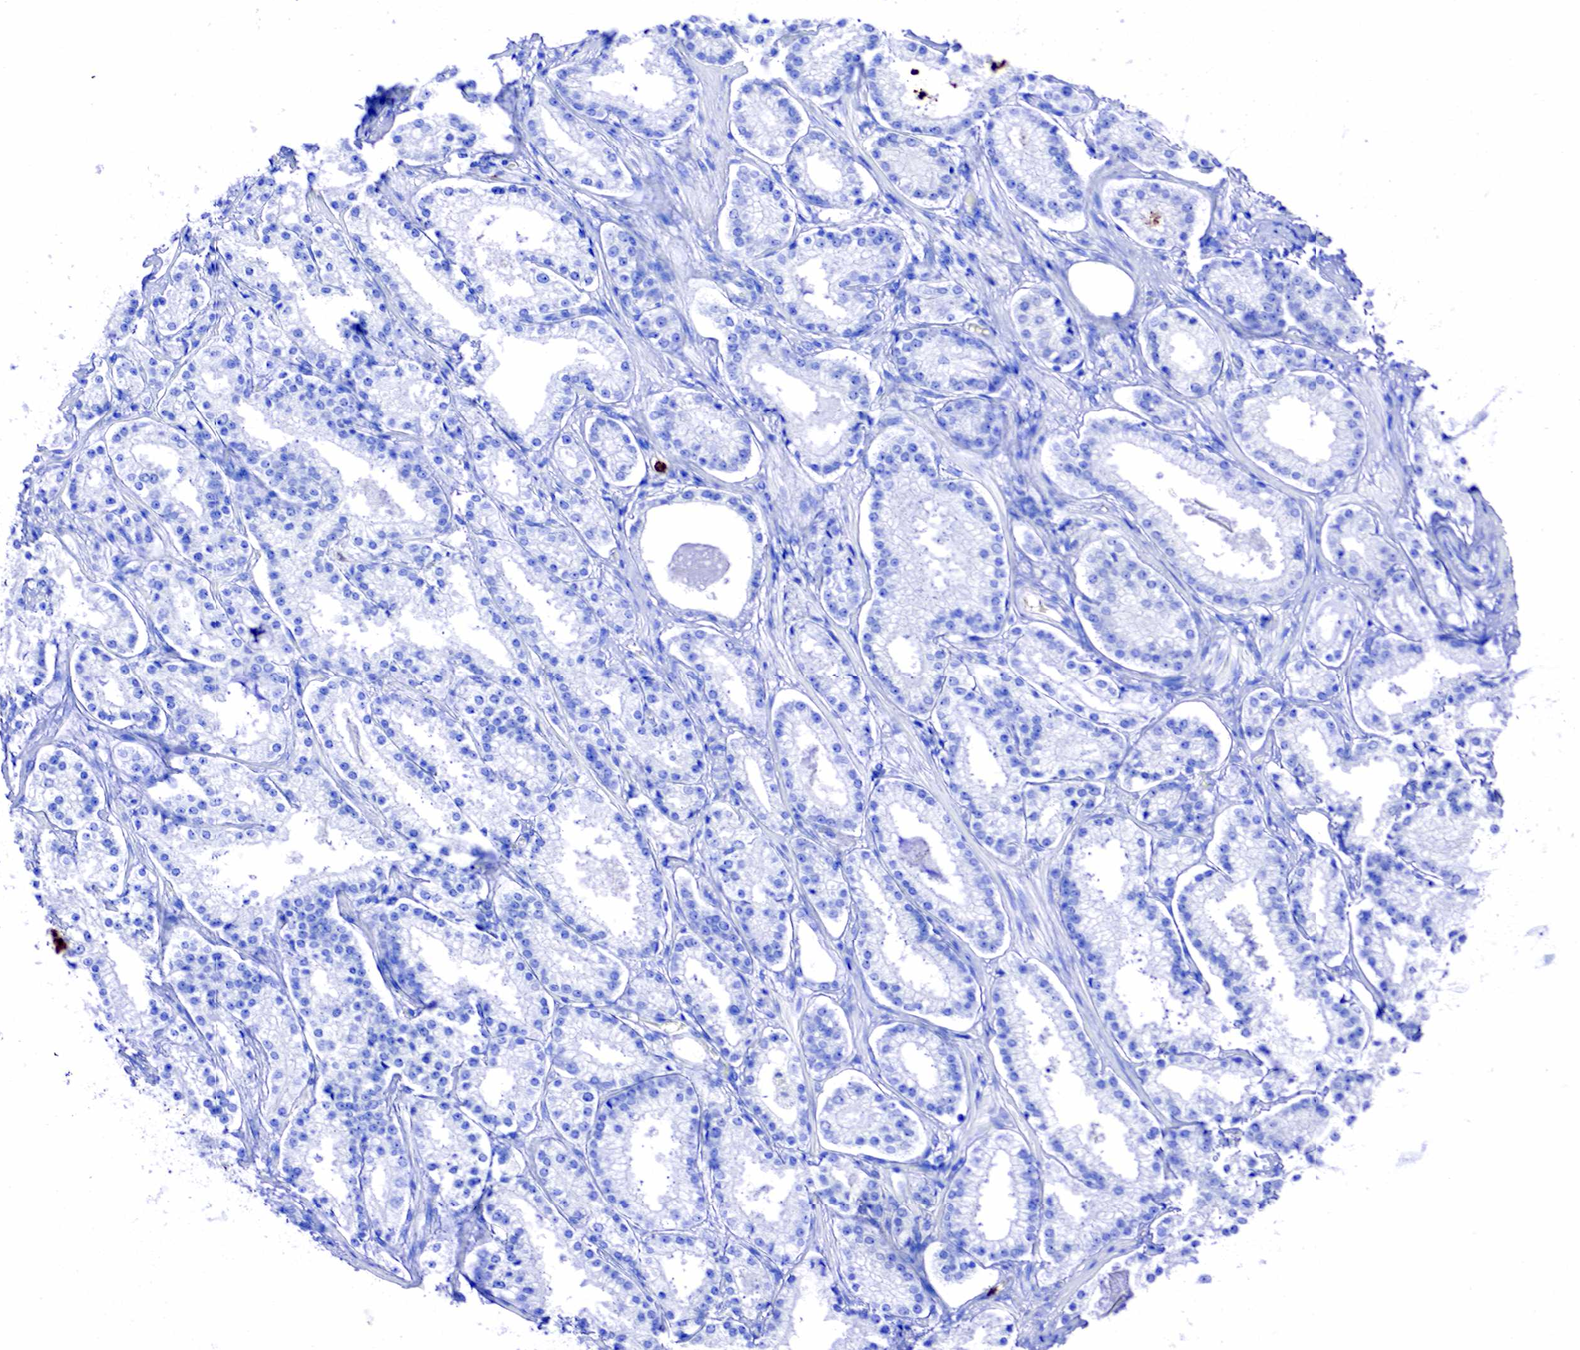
{"staining": {"intensity": "negative", "quantity": "none", "location": "none"}, "tissue": "prostate cancer", "cell_type": "Tumor cells", "image_type": "cancer", "snomed": [{"axis": "morphology", "description": "Adenocarcinoma, Medium grade"}, {"axis": "topography", "description": "Prostate"}], "caption": "A high-resolution photomicrograph shows immunohistochemistry (IHC) staining of prostate adenocarcinoma (medium-grade), which displays no significant staining in tumor cells. The staining was performed using DAB to visualize the protein expression in brown, while the nuclei were stained in blue with hematoxylin (Magnification: 20x).", "gene": "FUT4", "patient": {"sex": "male", "age": 73}}